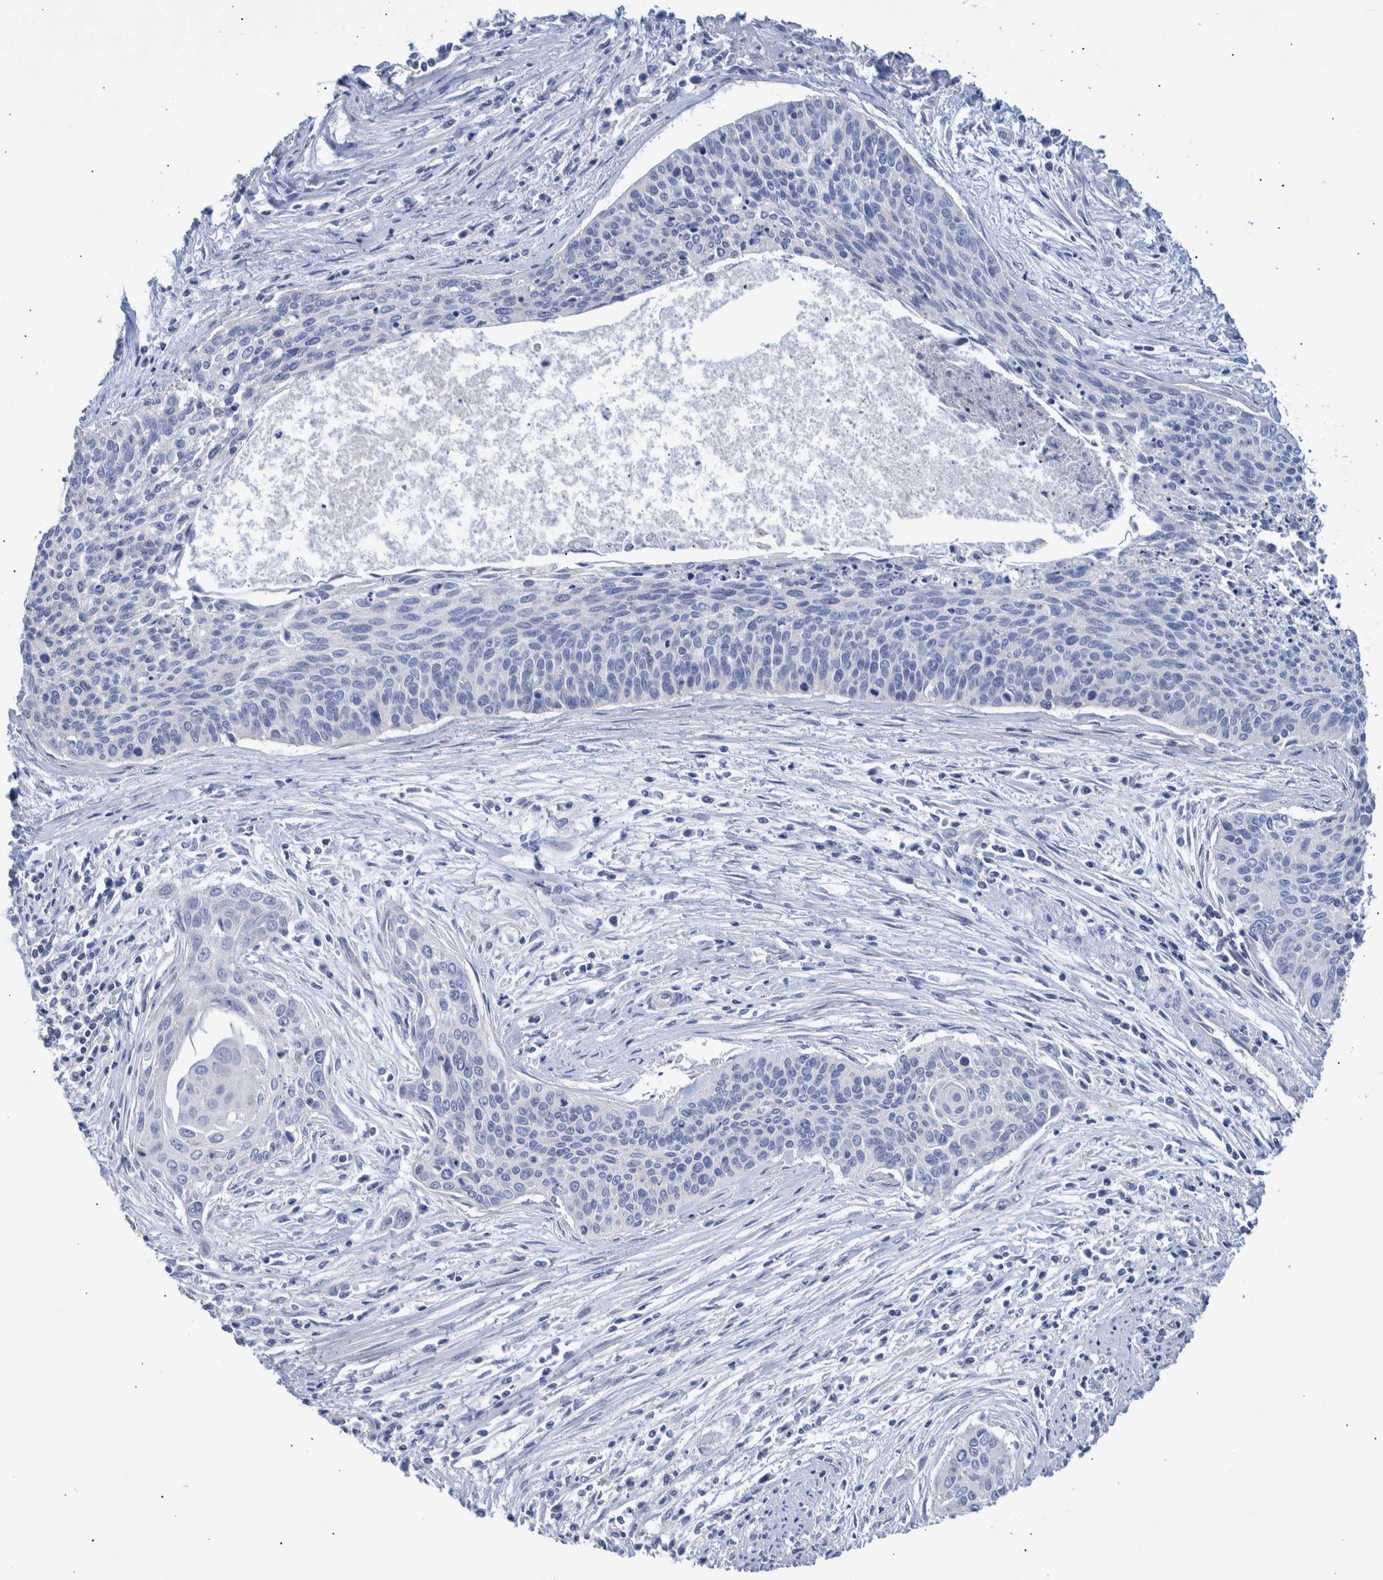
{"staining": {"intensity": "negative", "quantity": "none", "location": "none"}, "tissue": "cervical cancer", "cell_type": "Tumor cells", "image_type": "cancer", "snomed": [{"axis": "morphology", "description": "Squamous cell carcinoma, NOS"}, {"axis": "topography", "description": "Cervix"}], "caption": "Immunohistochemical staining of squamous cell carcinoma (cervical) exhibits no significant positivity in tumor cells.", "gene": "PPP3CC", "patient": {"sex": "female", "age": 55}}